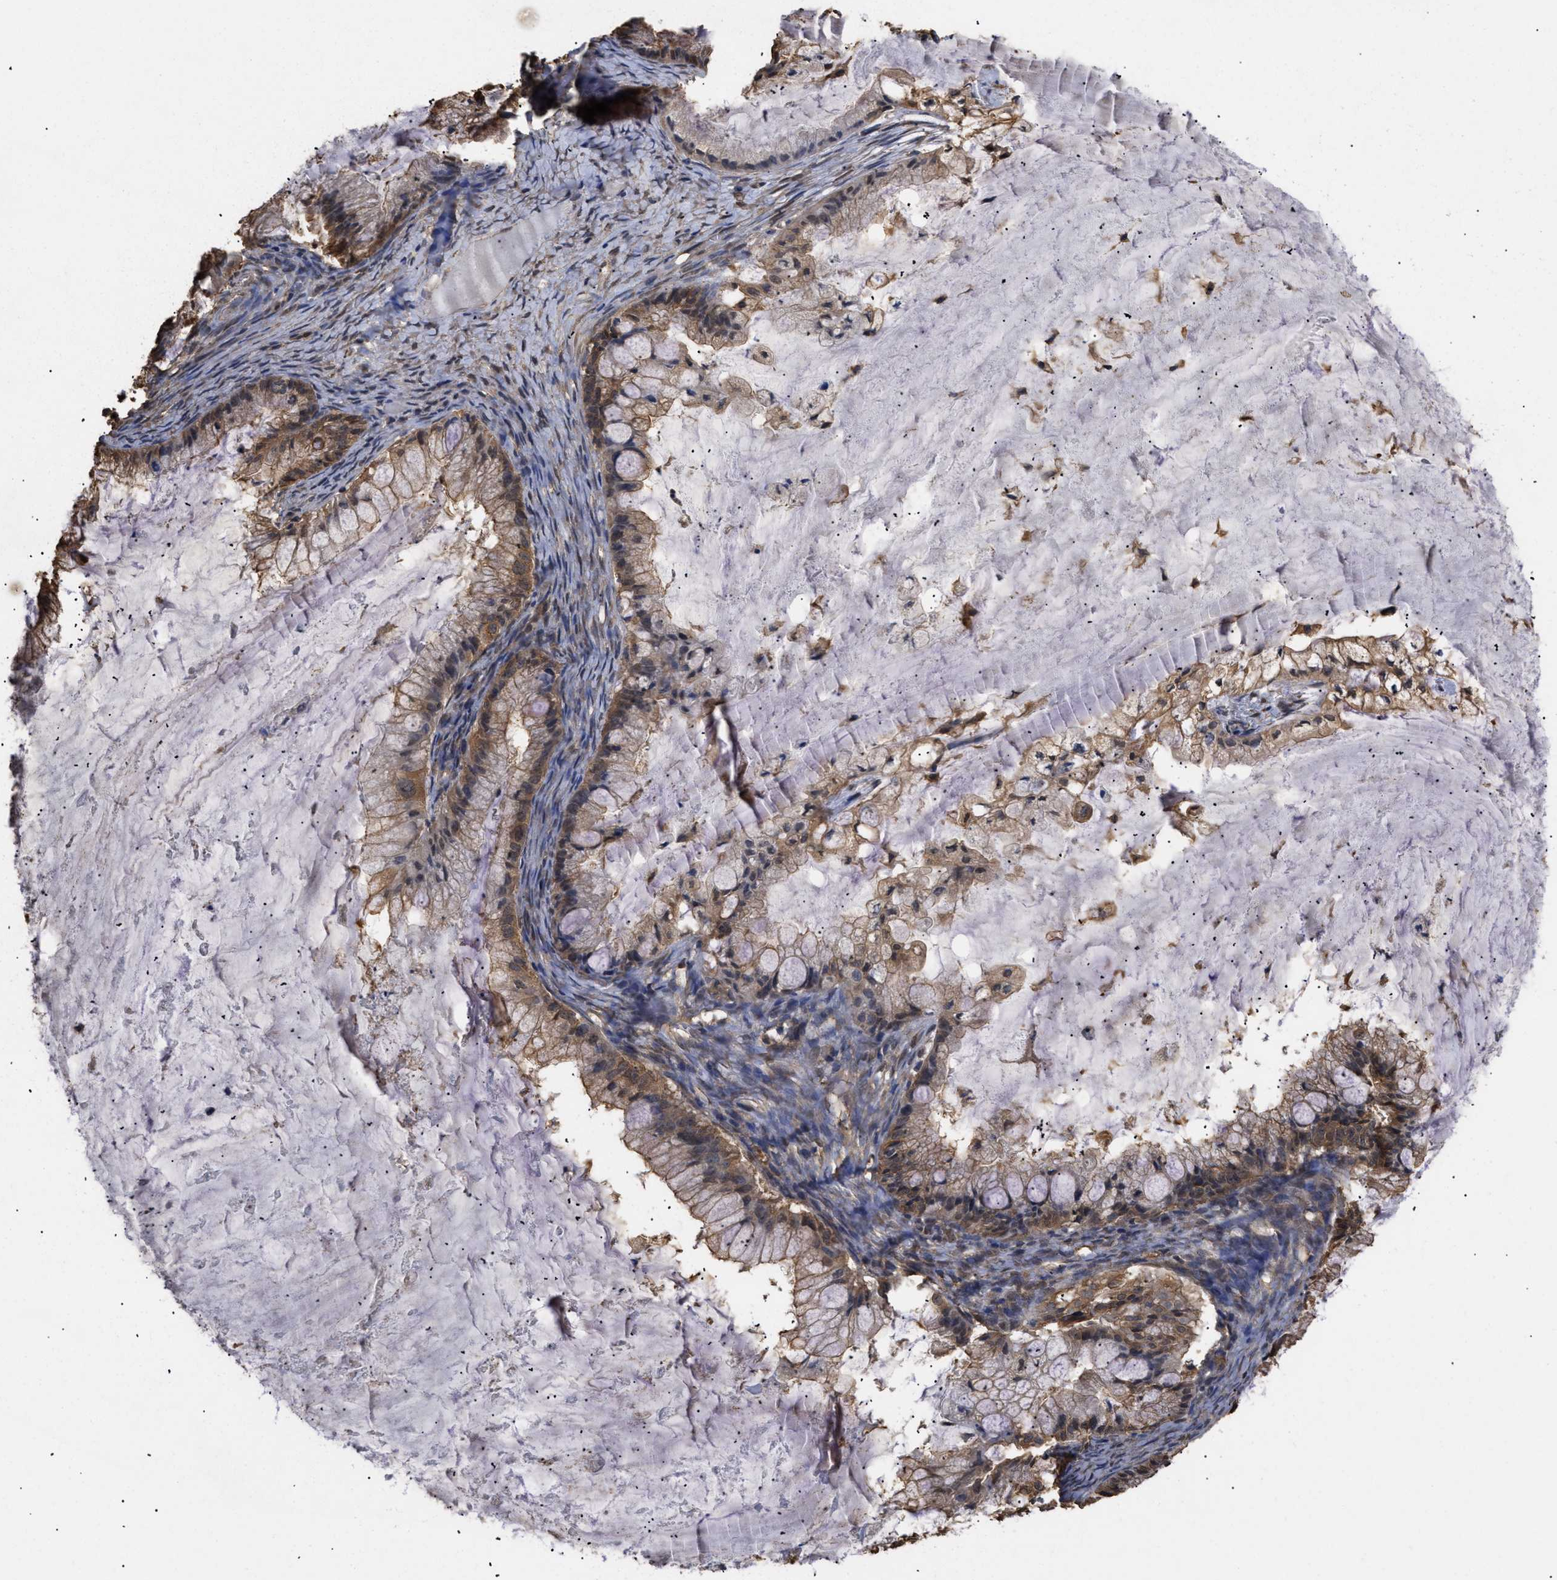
{"staining": {"intensity": "moderate", "quantity": ">75%", "location": "cytoplasmic/membranous"}, "tissue": "ovarian cancer", "cell_type": "Tumor cells", "image_type": "cancer", "snomed": [{"axis": "morphology", "description": "Cystadenocarcinoma, mucinous, NOS"}, {"axis": "topography", "description": "Ovary"}], "caption": "Immunohistochemistry (IHC) (DAB (3,3'-diaminobenzidine)) staining of ovarian cancer (mucinous cystadenocarcinoma) reveals moderate cytoplasmic/membranous protein positivity in about >75% of tumor cells.", "gene": "CALM1", "patient": {"sex": "female", "age": 57}}